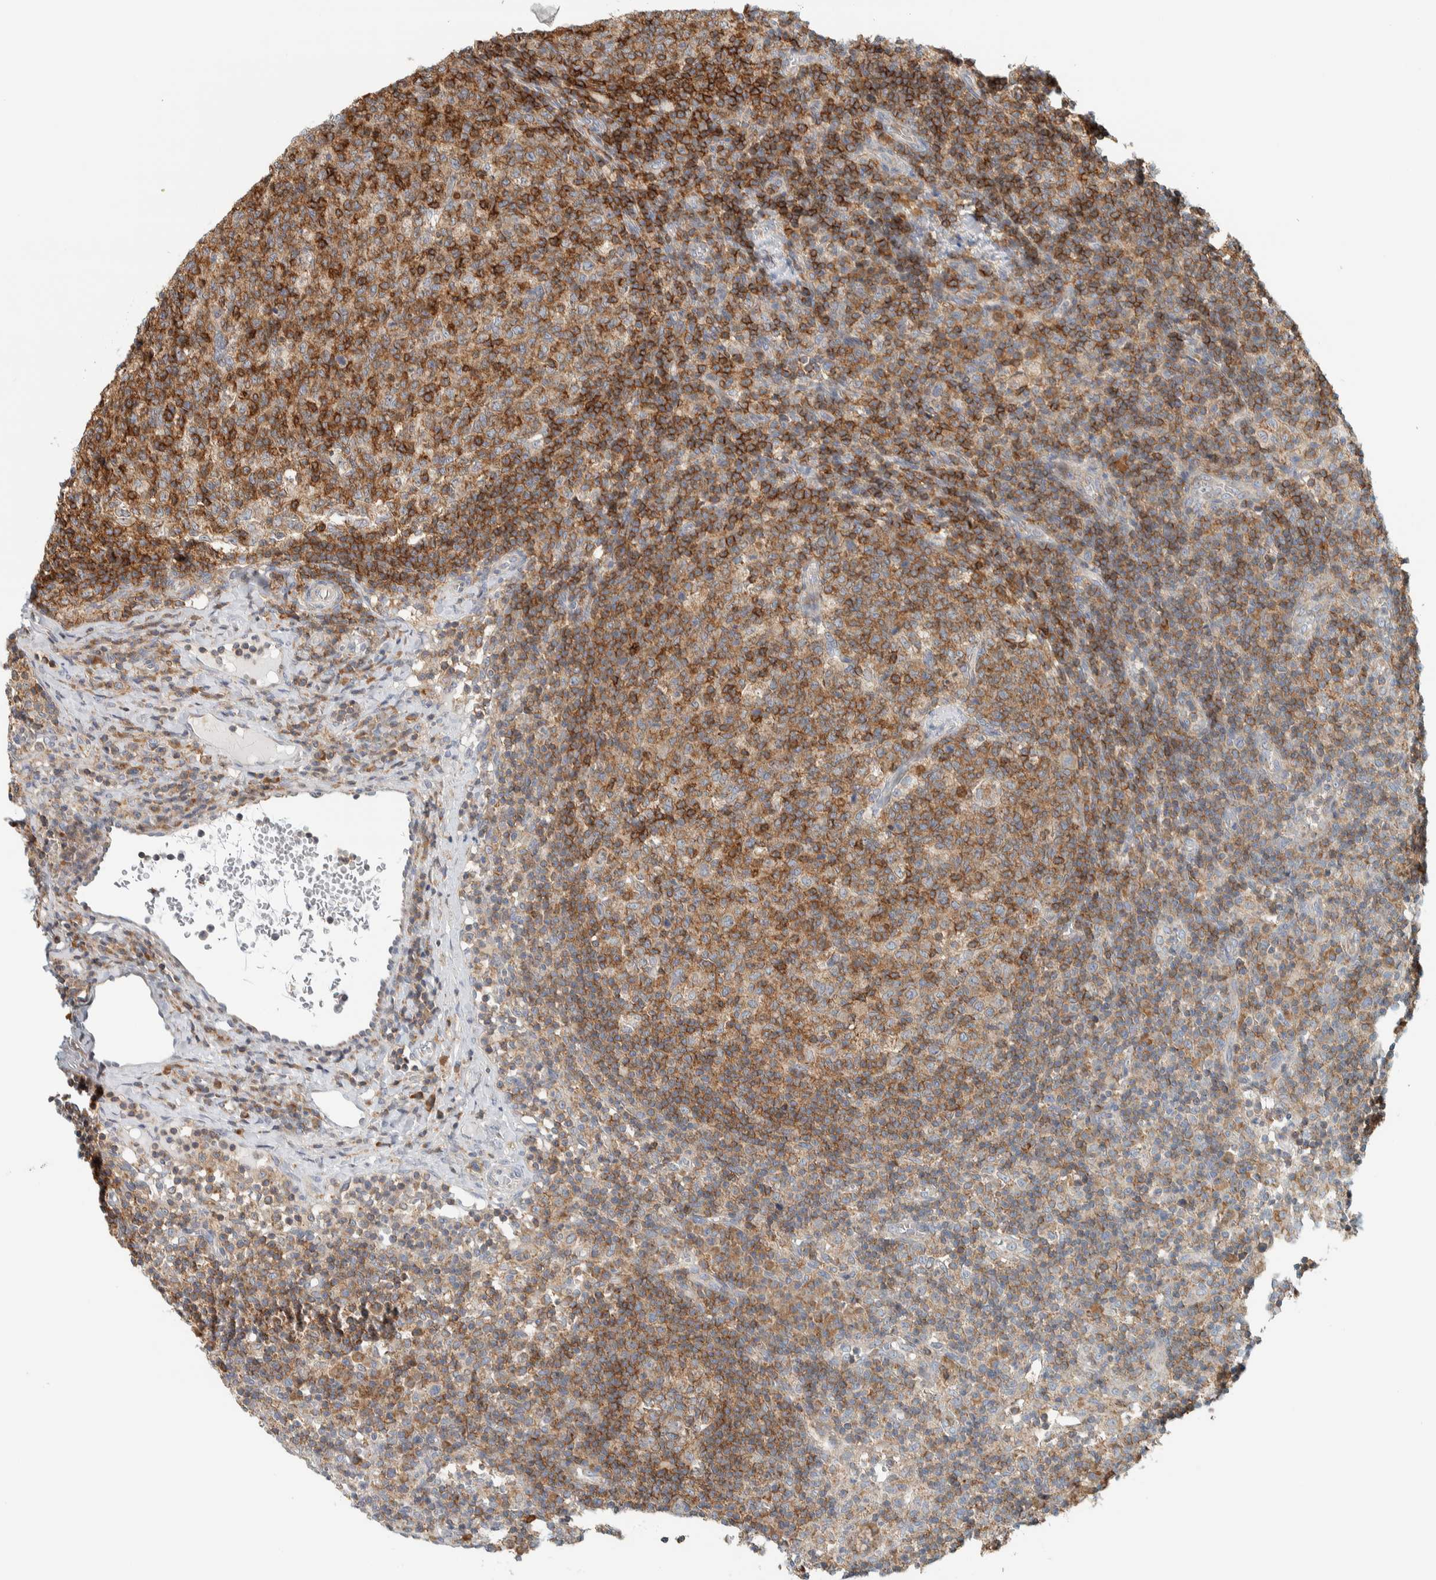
{"staining": {"intensity": "moderate", "quantity": ">75%", "location": "cytoplasmic/membranous"}, "tissue": "lymph node", "cell_type": "Germinal center cells", "image_type": "normal", "snomed": [{"axis": "morphology", "description": "Normal tissue, NOS"}, {"axis": "morphology", "description": "Inflammation, NOS"}, {"axis": "topography", "description": "Lymph node"}], "caption": "A brown stain labels moderate cytoplasmic/membranous staining of a protein in germinal center cells of benign human lymph node.", "gene": "CCDC57", "patient": {"sex": "male", "age": 55}}